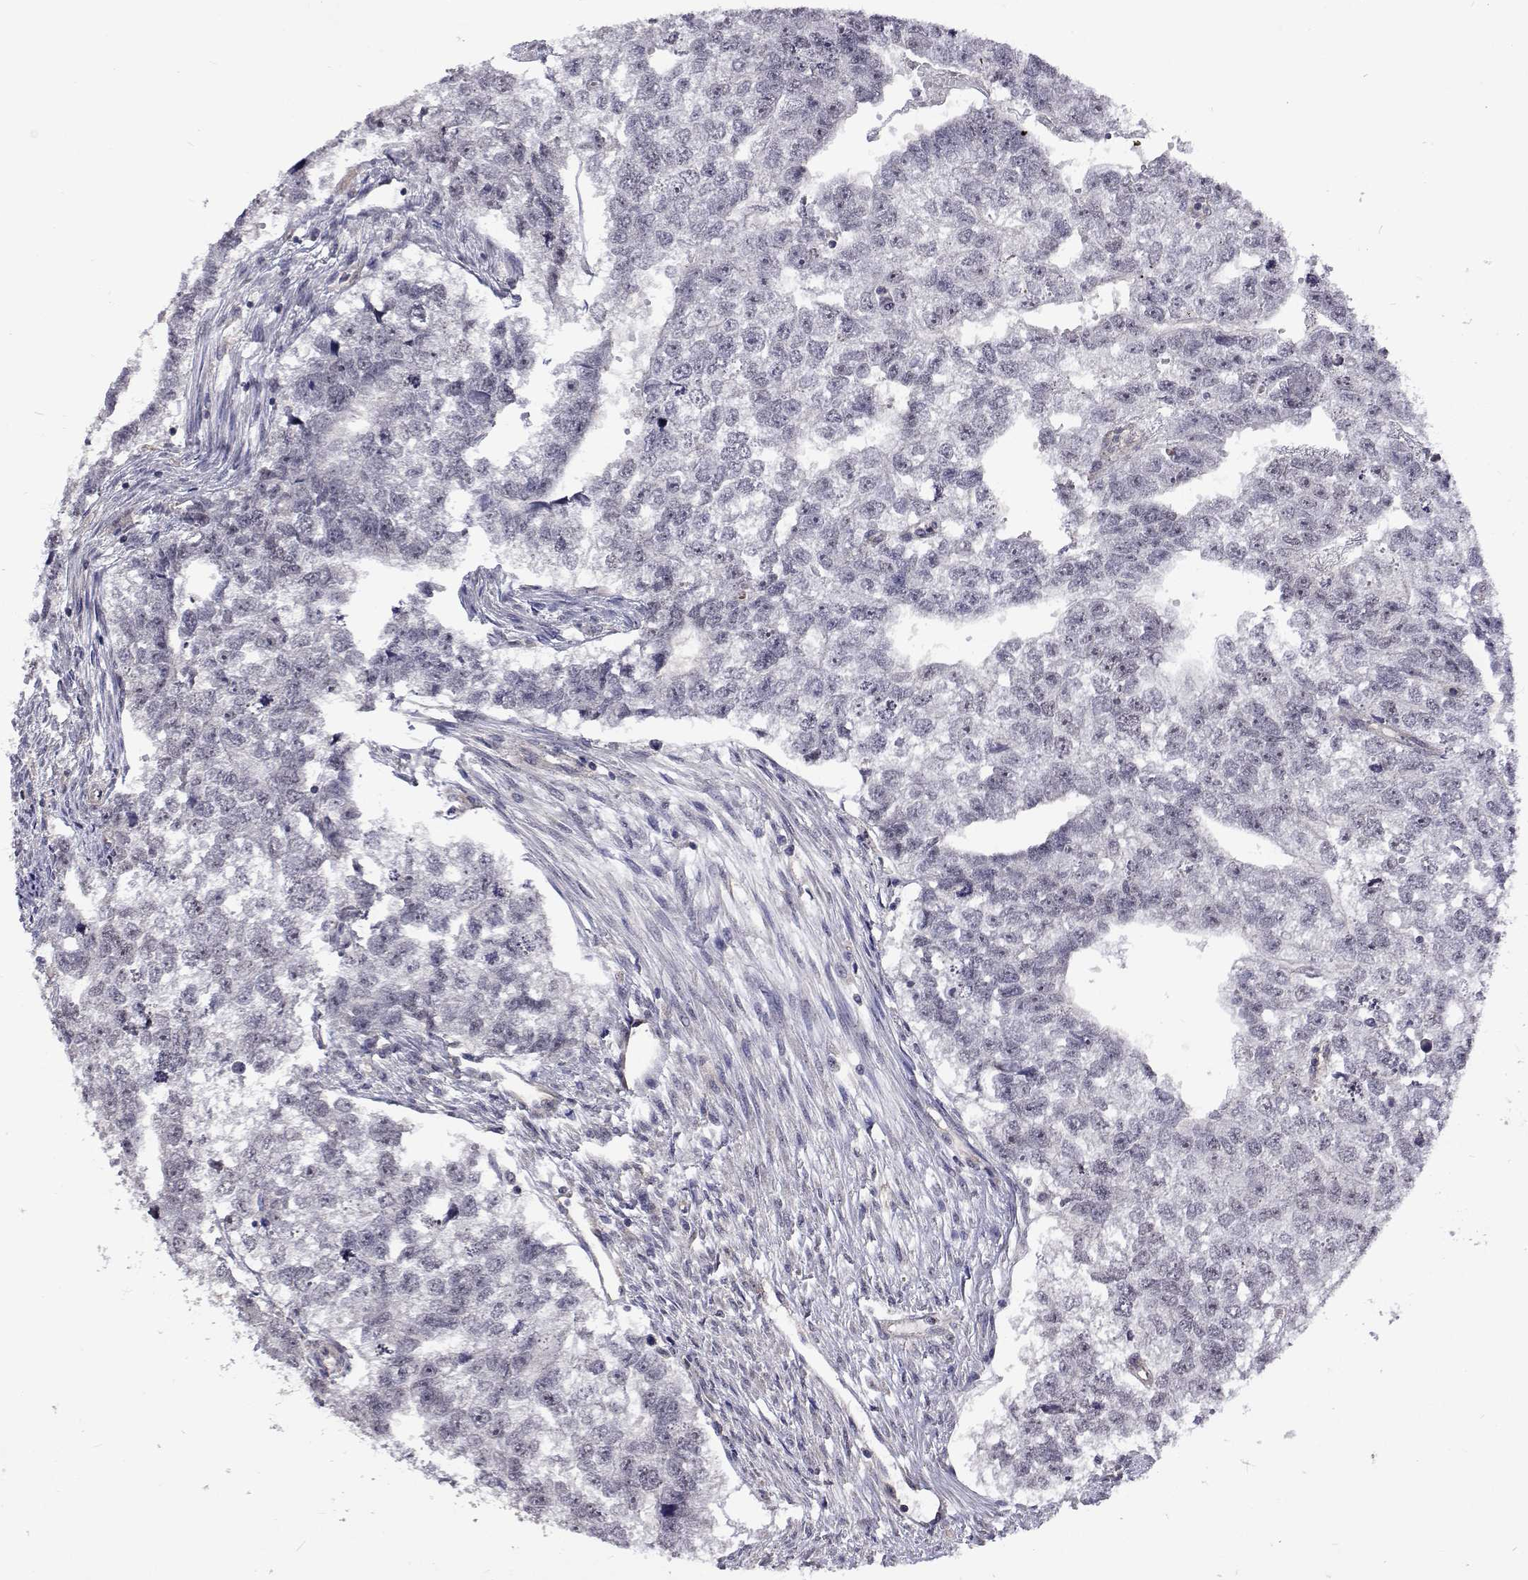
{"staining": {"intensity": "negative", "quantity": "none", "location": "none"}, "tissue": "testis cancer", "cell_type": "Tumor cells", "image_type": "cancer", "snomed": [{"axis": "morphology", "description": "Carcinoma, Embryonal, NOS"}, {"axis": "morphology", "description": "Teratoma, malignant, NOS"}, {"axis": "topography", "description": "Testis"}], "caption": "The photomicrograph reveals no staining of tumor cells in testis cancer (embryonal carcinoma).", "gene": "NHP2", "patient": {"sex": "male", "age": 44}}